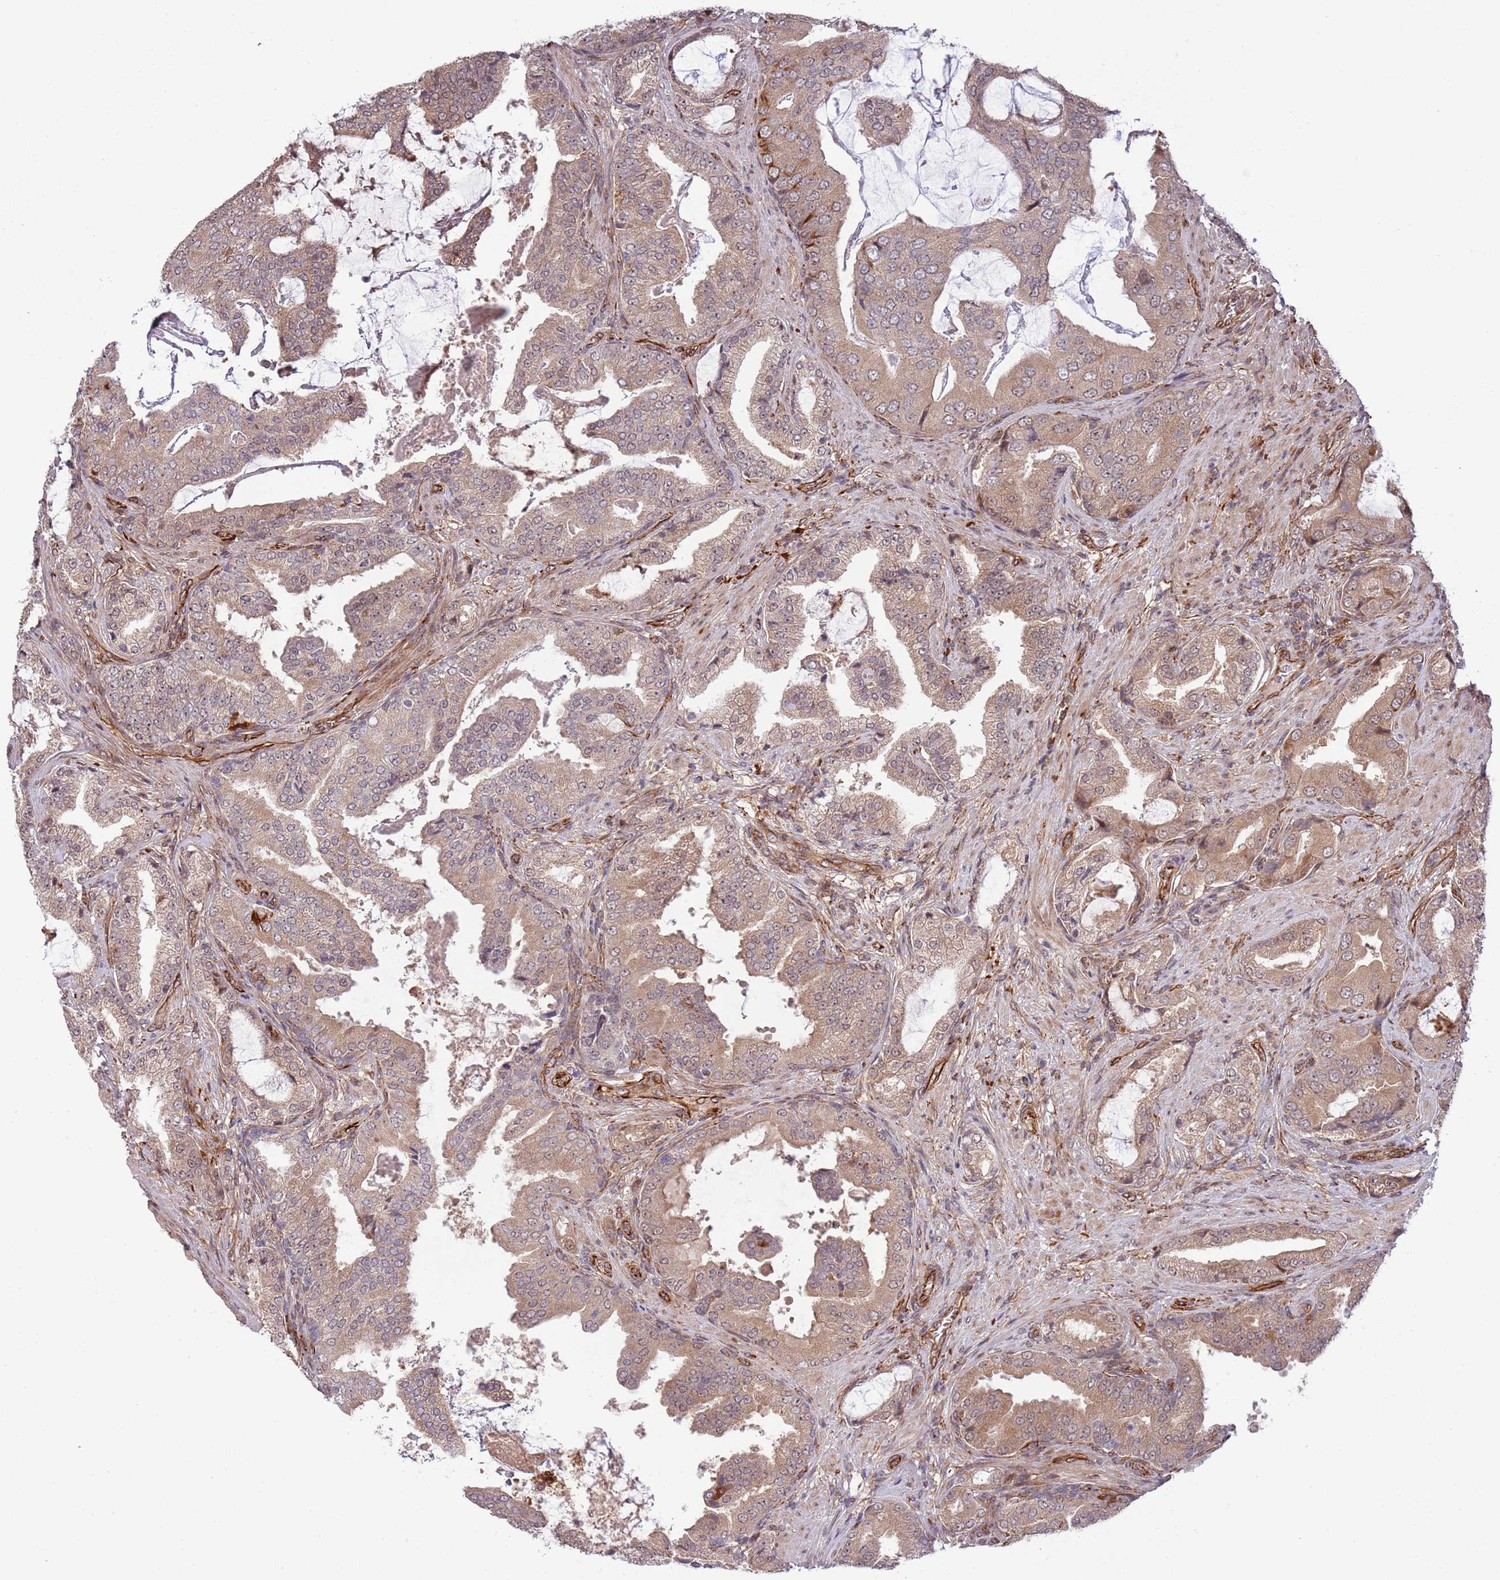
{"staining": {"intensity": "moderate", "quantity": ">75%", "location": "cytoplasmic/membranous"}, "tissue": "prostate cancer", "cell_type": "Tumor cells", "image_type": "cancer", "snomed": [{"axis": "morphology", "description": "Adenocarcinoma, High grade"}, {"axis": "topography", "description": "Prostate"}], "caption": "Prostate cancer (adenocarcinoma (high-grade)) was stained to show a protein in brown. There is medium levels of moderate cytoplasmic/membranous positivity in approximately >75% of tumor cells. The protein is stained brown, and the nuclei are stained in blue (DAB IHC with brightfield microscopy, high magnification).", "gene": "NEK3", "patient": {"sex": "male", "age": 68}}